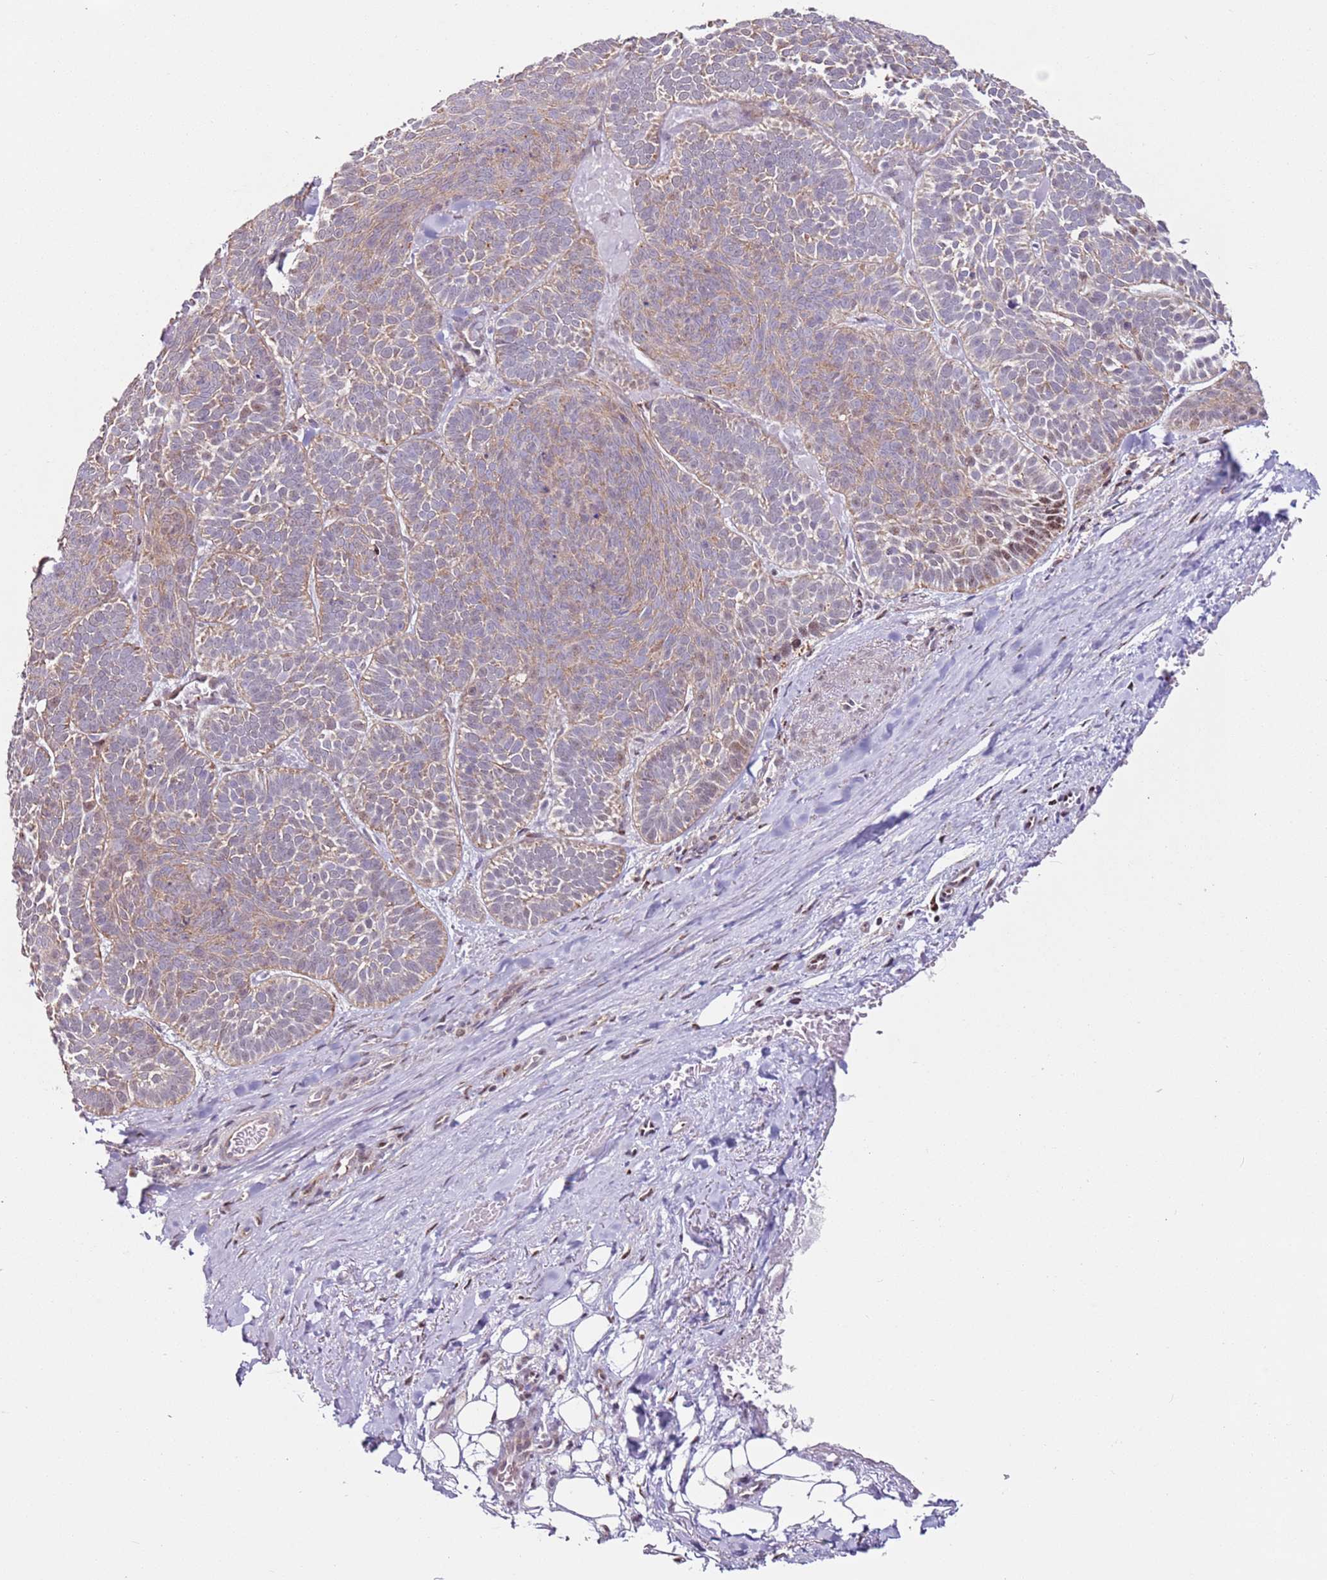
{"staining": {"intensity": "weak", "quantity": "25%-75%", "location": "cytoplasmic/membranous"}, "tissue": "skin cancer", "cell_type": "Tumor cells", "image_type": "cancer", "snomed": [{"axis": "morphology", "description": "Basal cell carcinoma"}, {"axis": "topography", "description": "Skin"}], "caption": "Weak cytoplasmic/membranous expression is appreciated in approximately 25%-75% of tumor cells in skin basal cell carcinoma. The protein of interest is shown in brown color, while the nuclei are stained blue.", "gene": "PSMD4", "patient": {"sex": "male", "age": 85}}